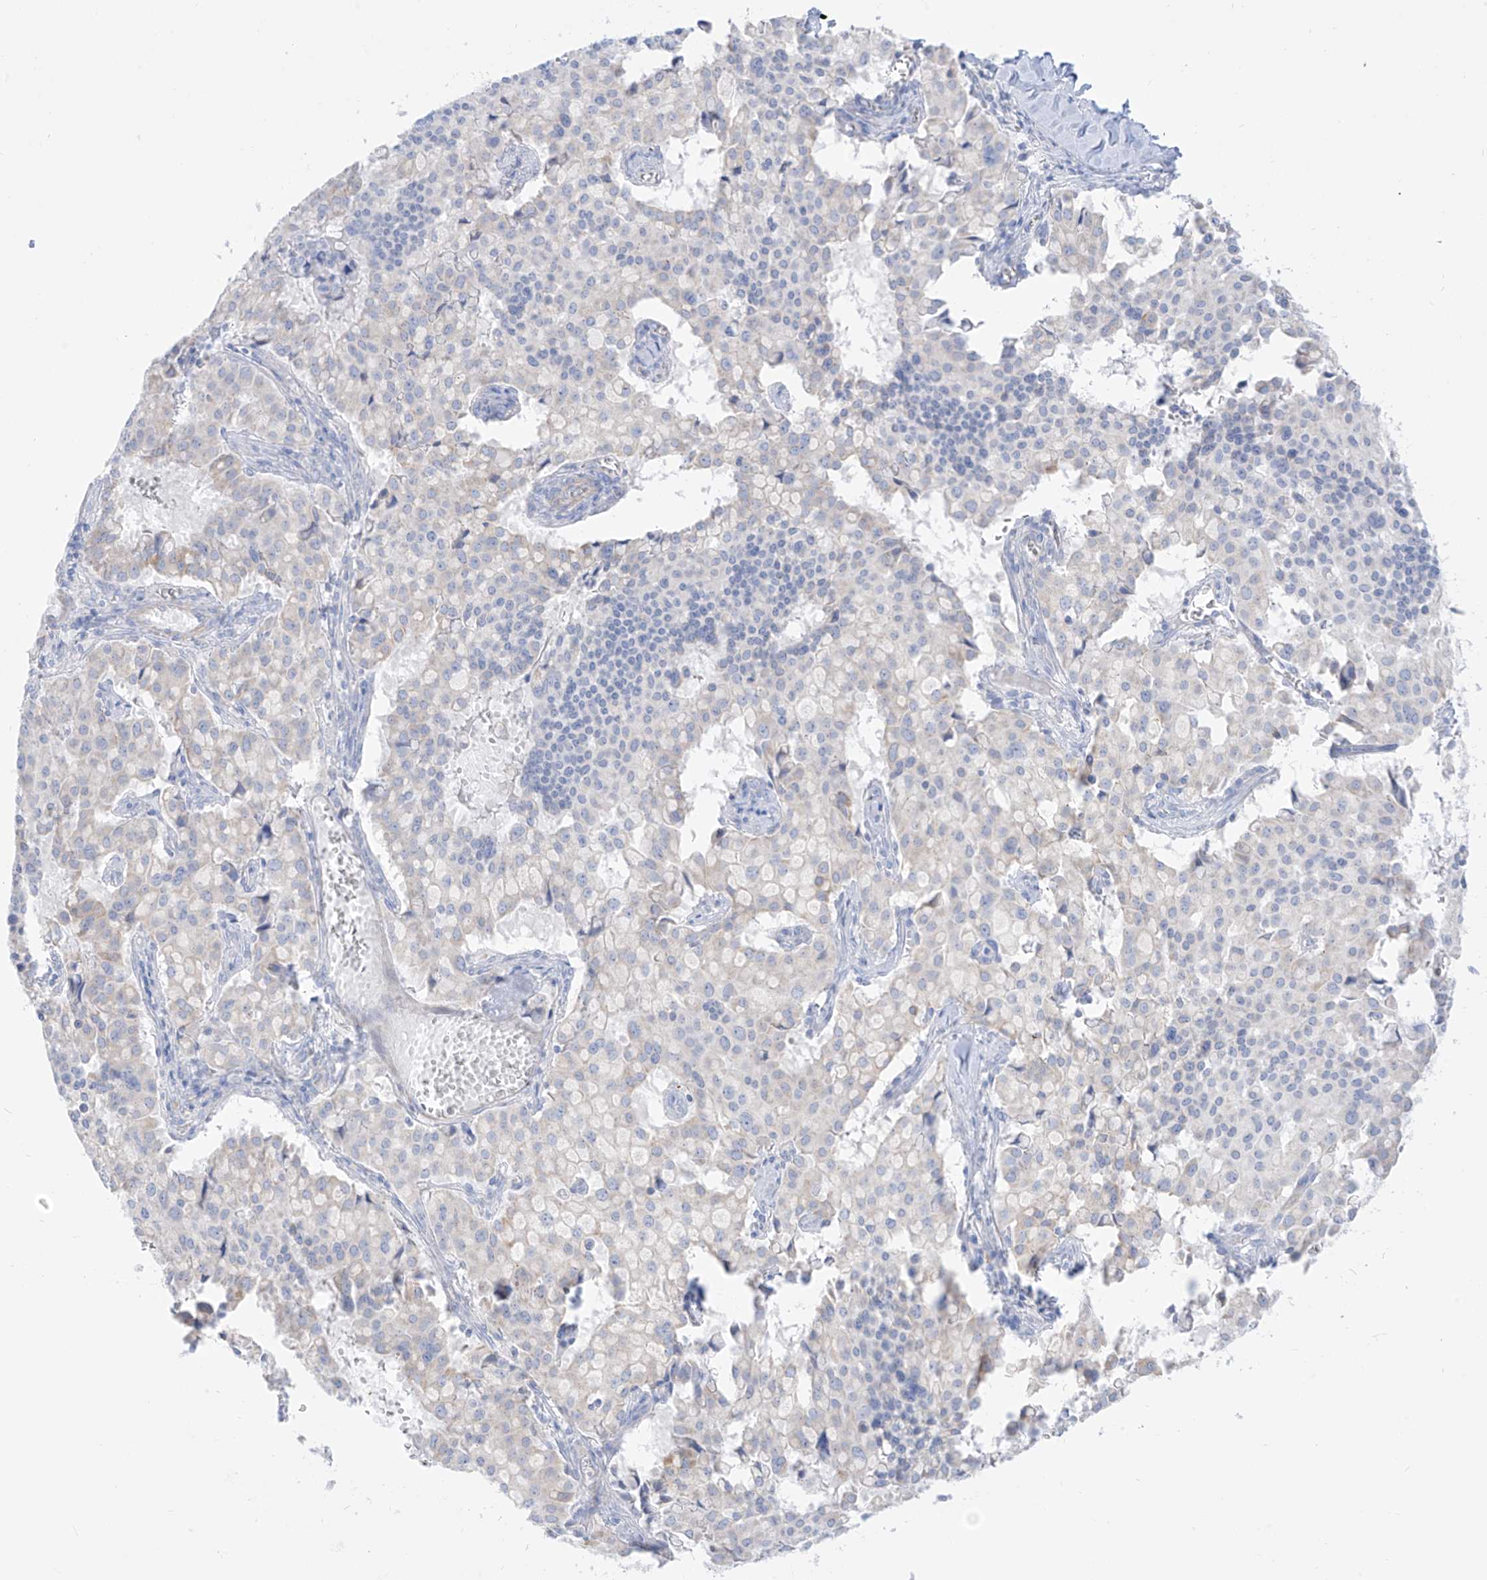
{"staining": {"intensity": "negative", "quantity": "none", "location": "none"}, "tissue": "pancreatic cancer", "cell_type": "Tumor cells", "image_type": "cancer", "snomed": [{"axis": "morphology", "description": "Adenocarcinoma, NOS"}, {"axis": "topography", "description": "Pancreas"}], "caption": "High magnification brightfield microscopy of pancreatic cancer (adenocarcinoma) stained with DAB (3,3'-diaminobenzidine) (brown) and counterstained with hematoxylin (blue): tumor cells show no significant staining.", "gene": "SLC26A3", "patient": {"sex": "male", "age": 65}}